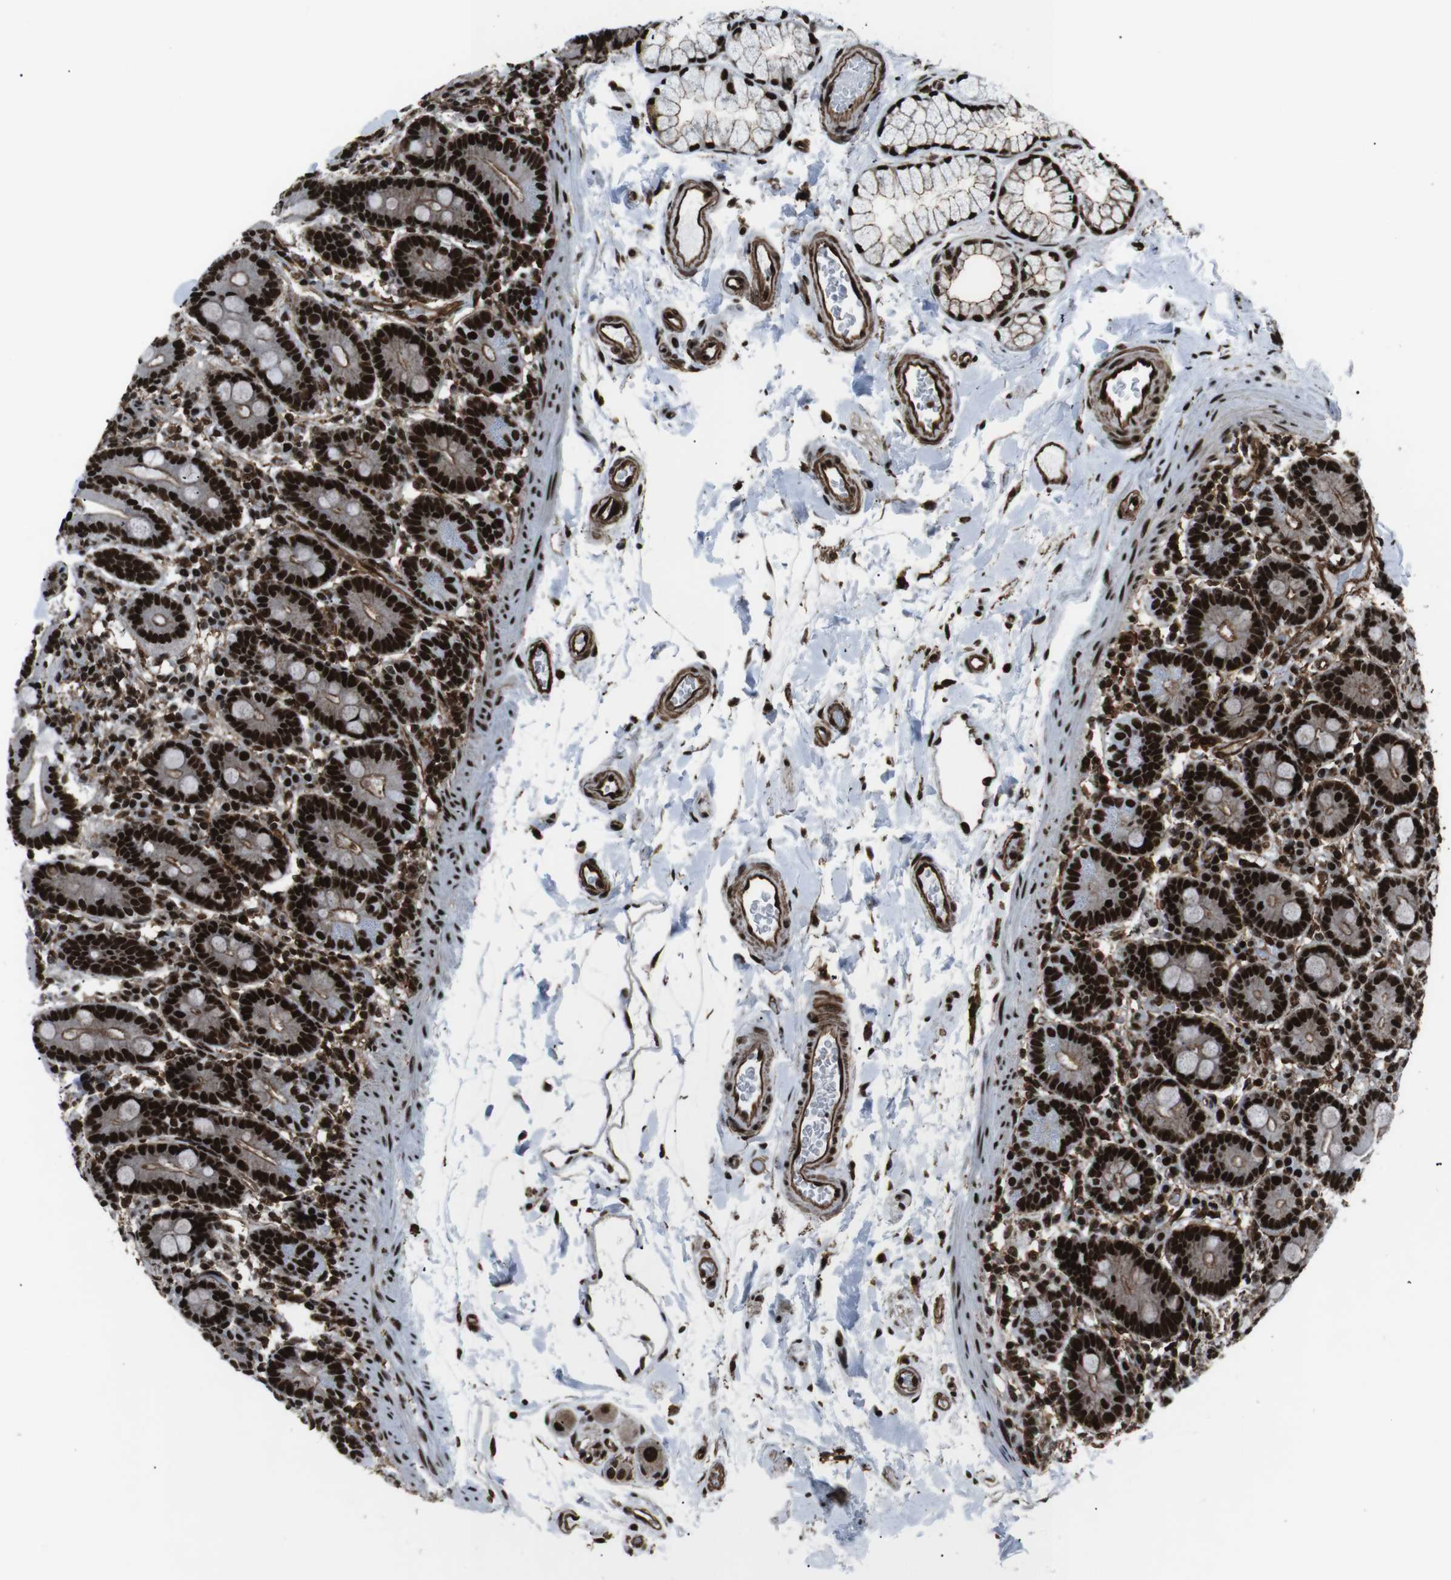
{"staining": {"intensity": "strong", "quantity": ">75%", "location": "cytoplasmic/membranous,nuclear"}, "tissue": "duodenum", "cell_type": "Glandular cells", "image_type": "normal", "snomed": [{"axis": "morphology", "description": "Normal tissue, NOS"}, {"axis": "topography", "description": "Duodenum"}], "caption": "Strong cytoplasmic/membranous,nuclear expression is present in approximately >75% of glandular cells in normal duodenum. (DAB IHC with brightfield microscopy, high magnification).", "gene": "HNRNPU", "patient": {"sex": "male", "age": 54}}